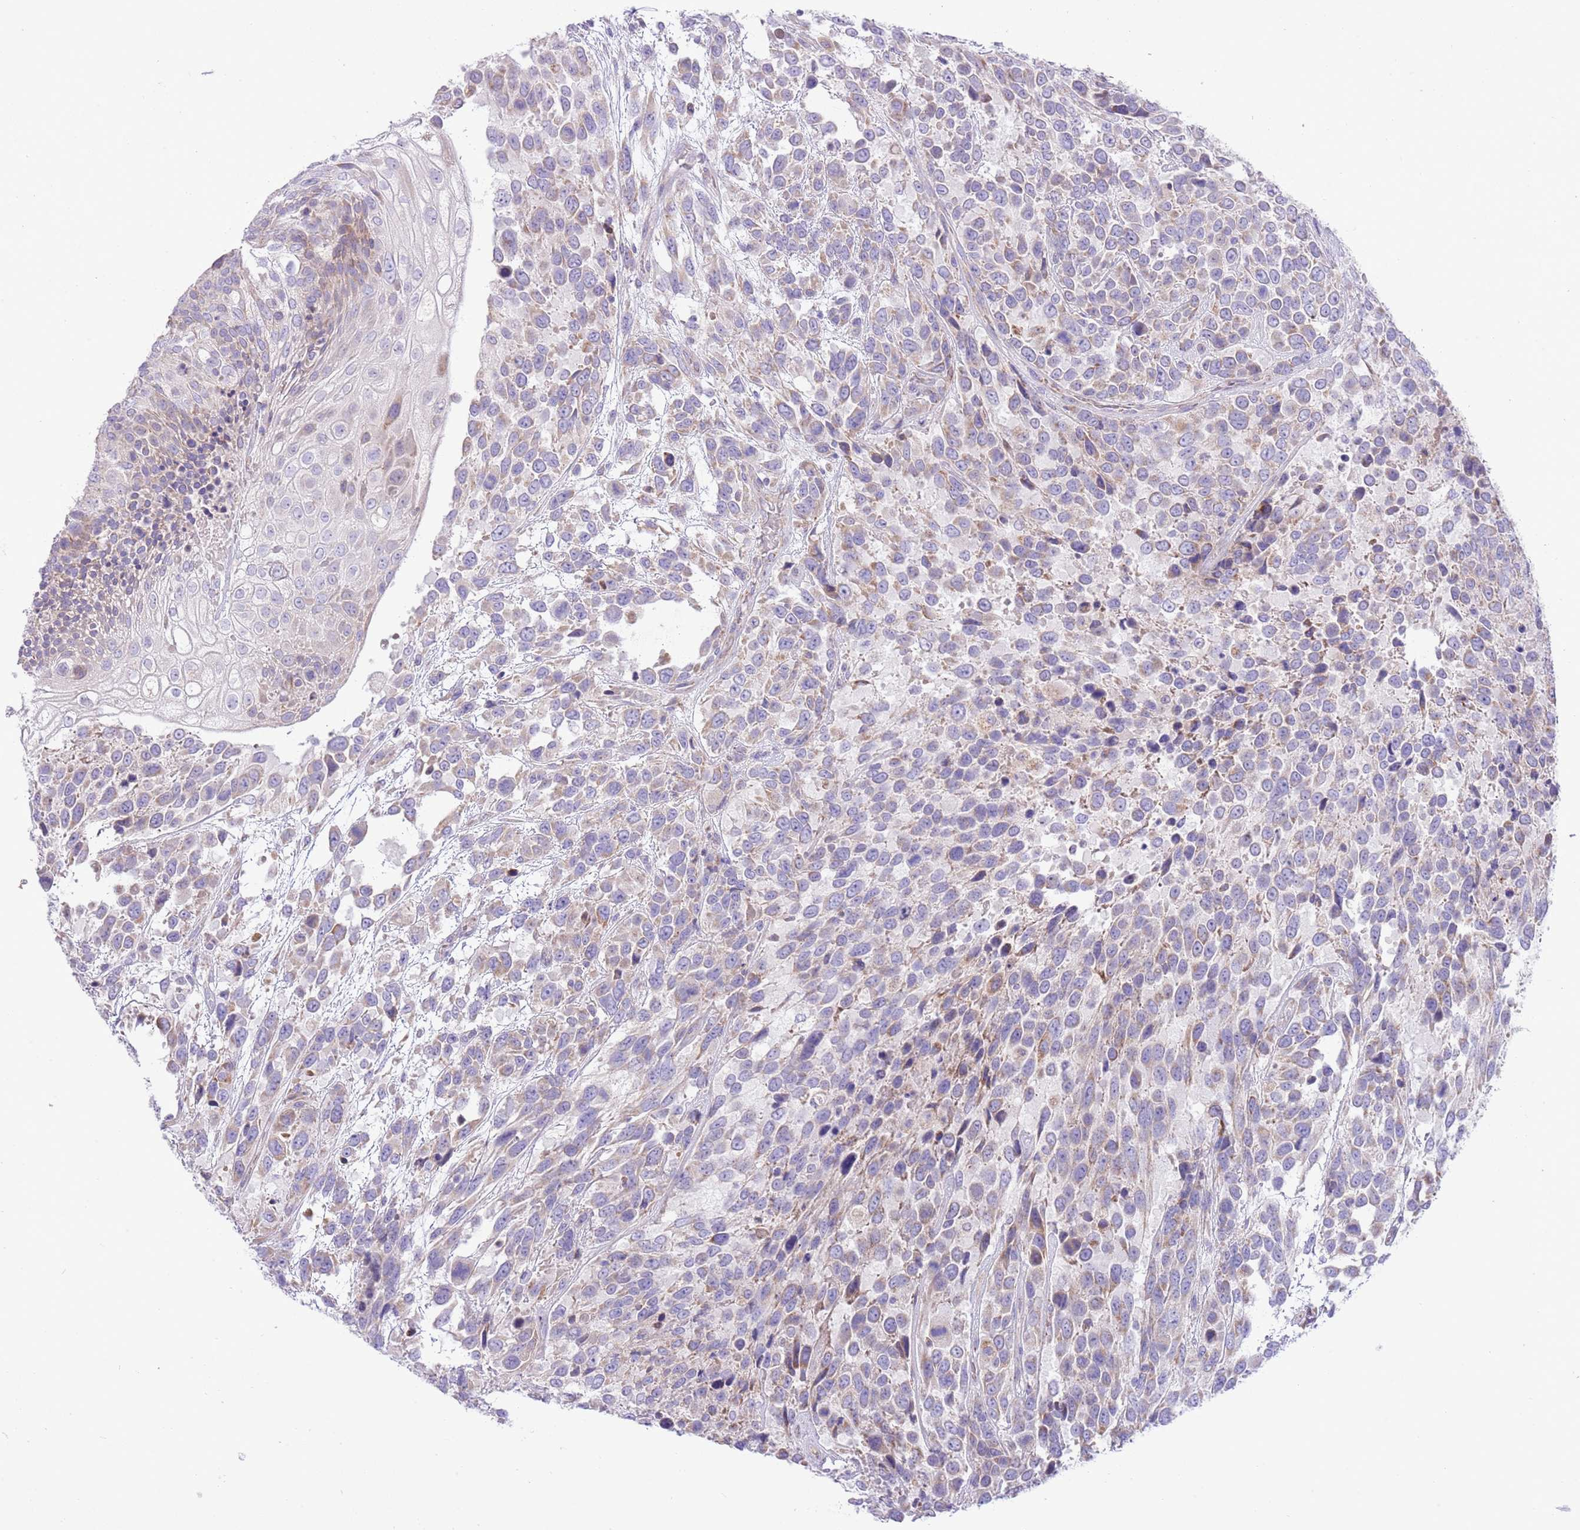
{"staining": {"intensity": "weak", "quantity": "25%-75%", "location": "cytoplasmic/membranous"}, "tissue": "urothelial cancer", "cell_type": "Tumor cells", "image_type": "cancer", "snomed": [{"axis": "morphology", "description": "Urothelial carcinoma, High grade"}, {"axis": "topography", "description": "Urinary bladder"}], "caption": "A low amount of weak cytoplasmic/membranous staining is present in approximately 25%-75% of tumor cells in high-grade urothelial carcinoma tissue.", "gene": "OAZ2", "patient": {"sex": "female", "age": 70}}